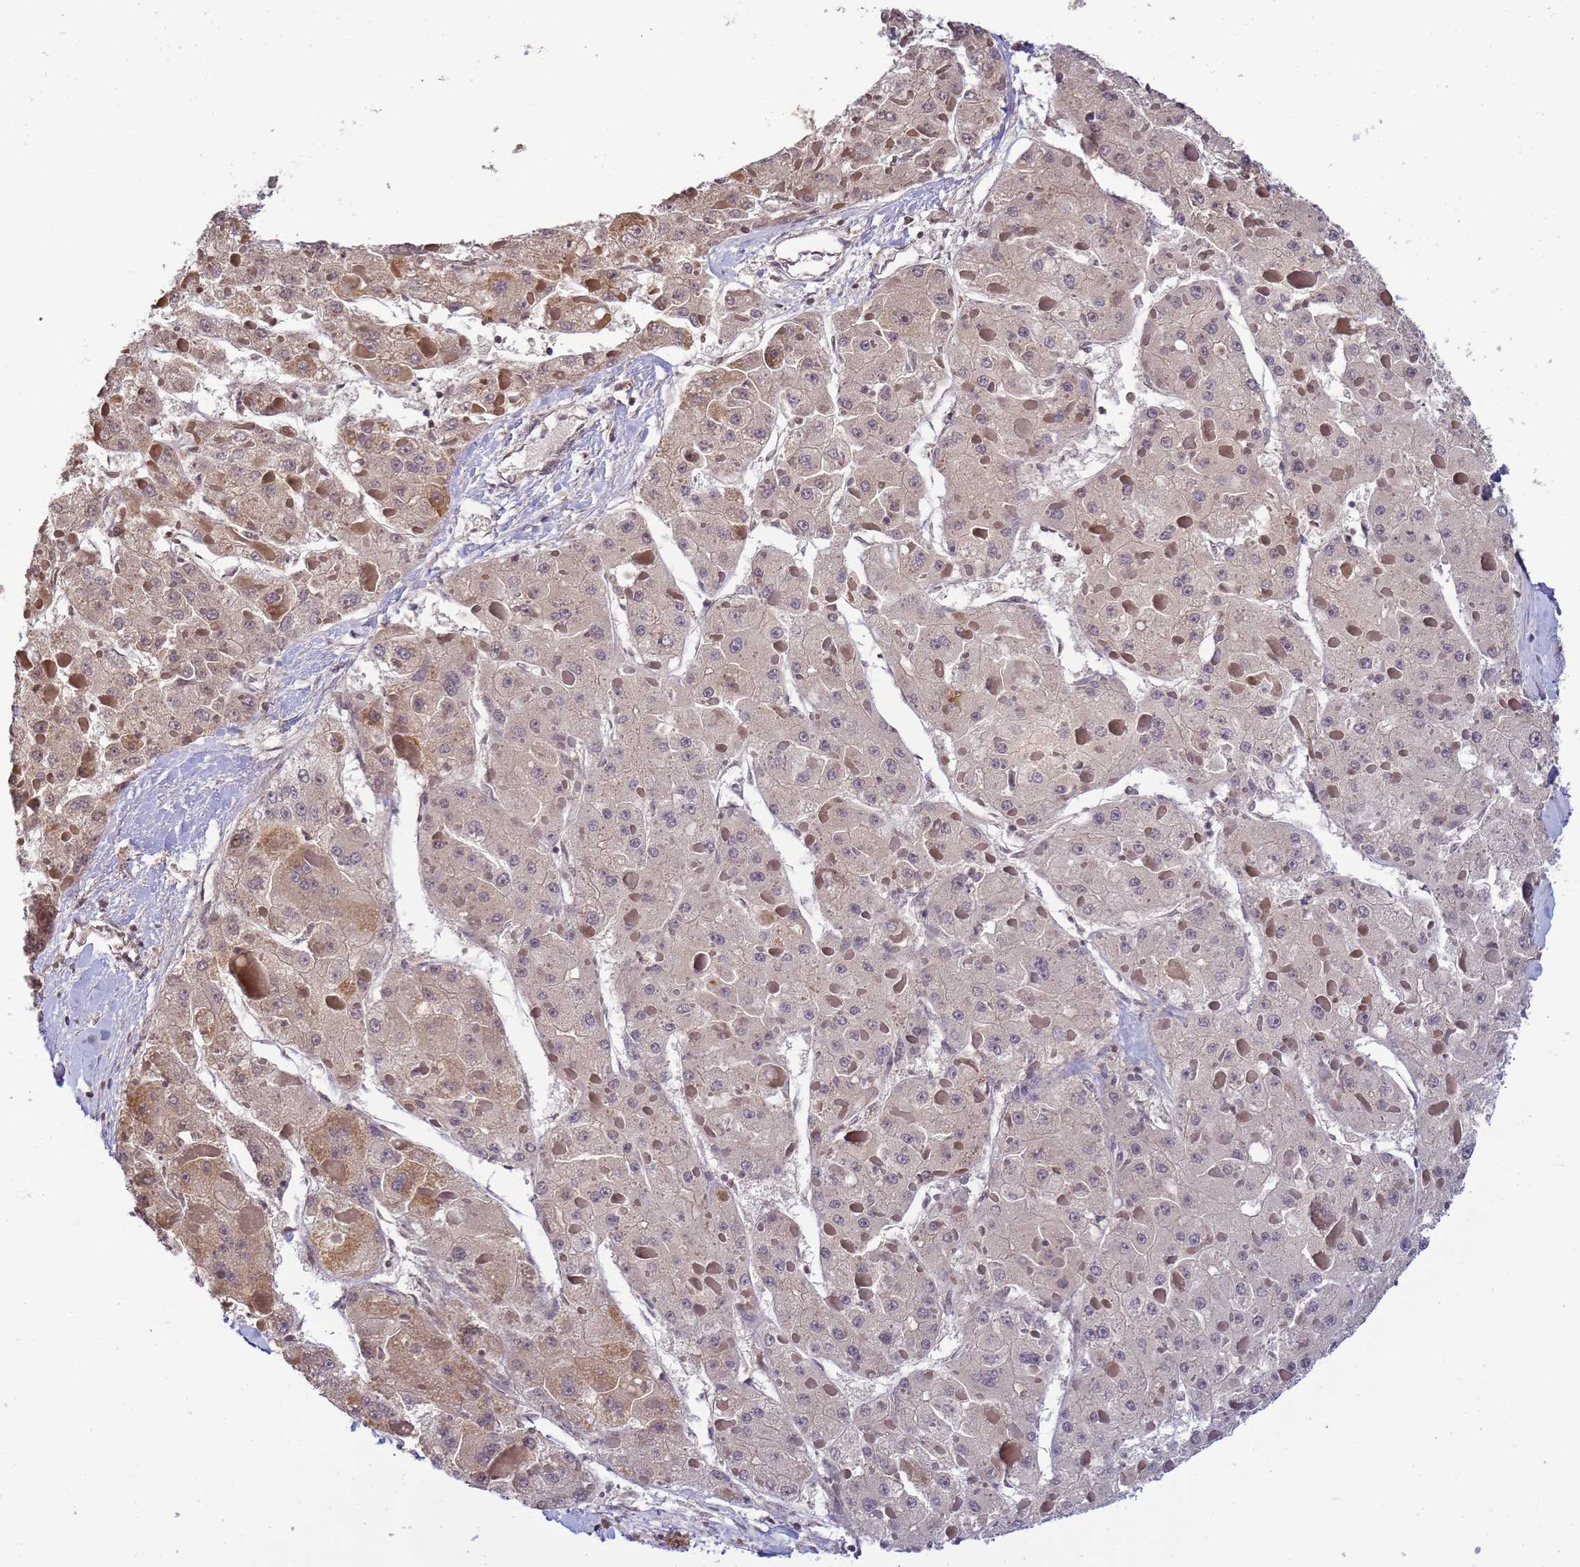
{"staining": {"intensity": "weak", "quantity": "<25%", "location": "nuclear"}, "tissue": "liver cancer", "cell_type": "Tumor cells", "image_type": "cancer", "snomed": [{"axis": "morphology", "description": "Carcinoma, Hepatocellular, NOS"}, {"axis": "topography", "description": "Liver"}], "caption": "High power microscopy micrograph of an IHC image of liver cancer, revealing no significant positivity in tumor cells.", "gene": "MYL7", "patient": {"sex": "female", "age": 73}}